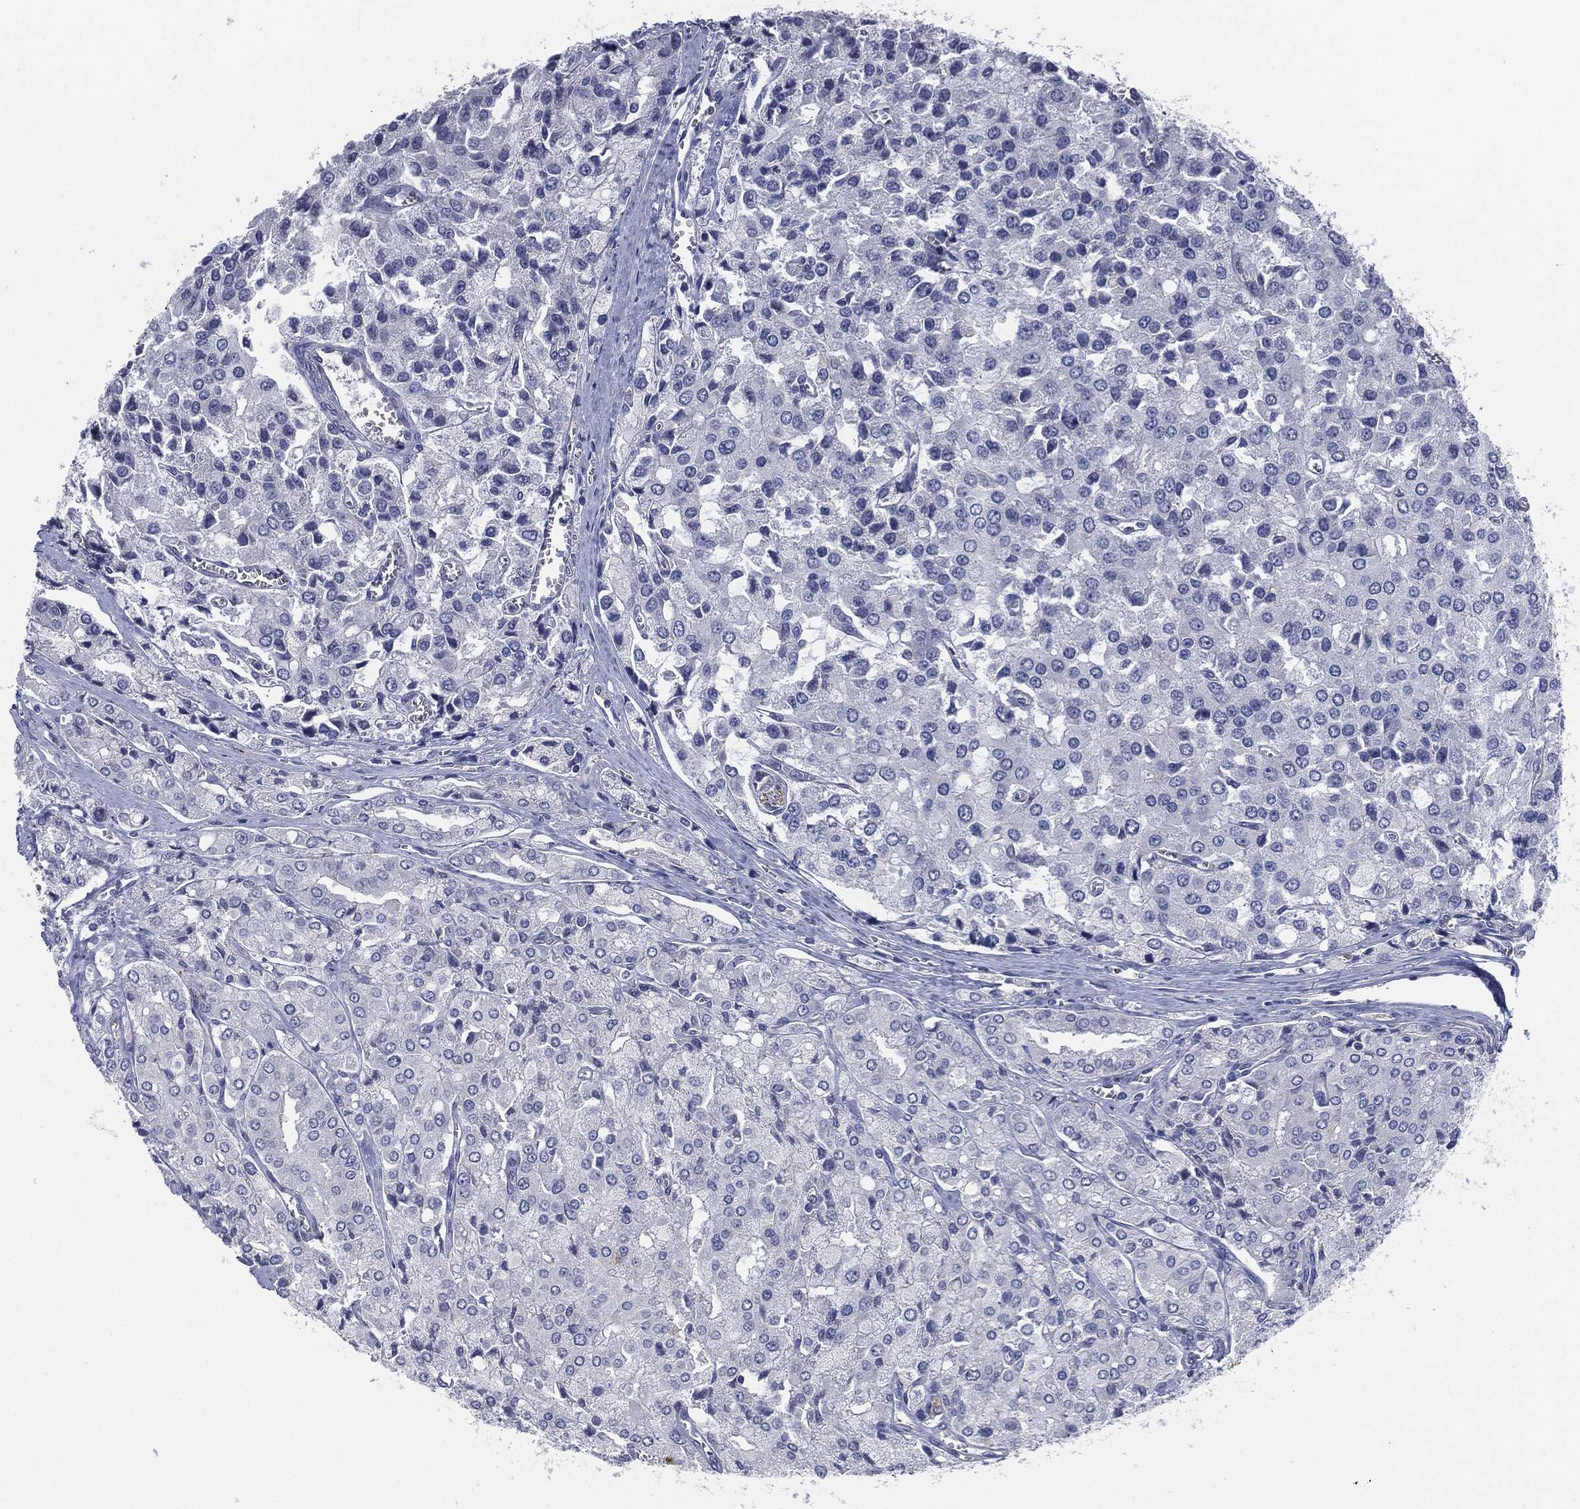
{"staining": {"intensity": "negative", "quantity": "none", "location": "none"}, "tissue": "prostate cancer", "cell_type": "Tumor cells", "image_type": "cancer", "snomed": [{"axis": "morphology", "description": "Adenocarcinoma, NOS"}, {"axis": "topography", "description": "Prostate and seminal vesicle, NOS"}, {"axis": "topography", "description": "Prostate"}], "caption": "This is an immunohistochemistry (IHC) image of human adenocarcinoma (prostate). There is no staining in tumor cells.", "gene": "CD27", "patient": {"sex": "male", "age": 67}}